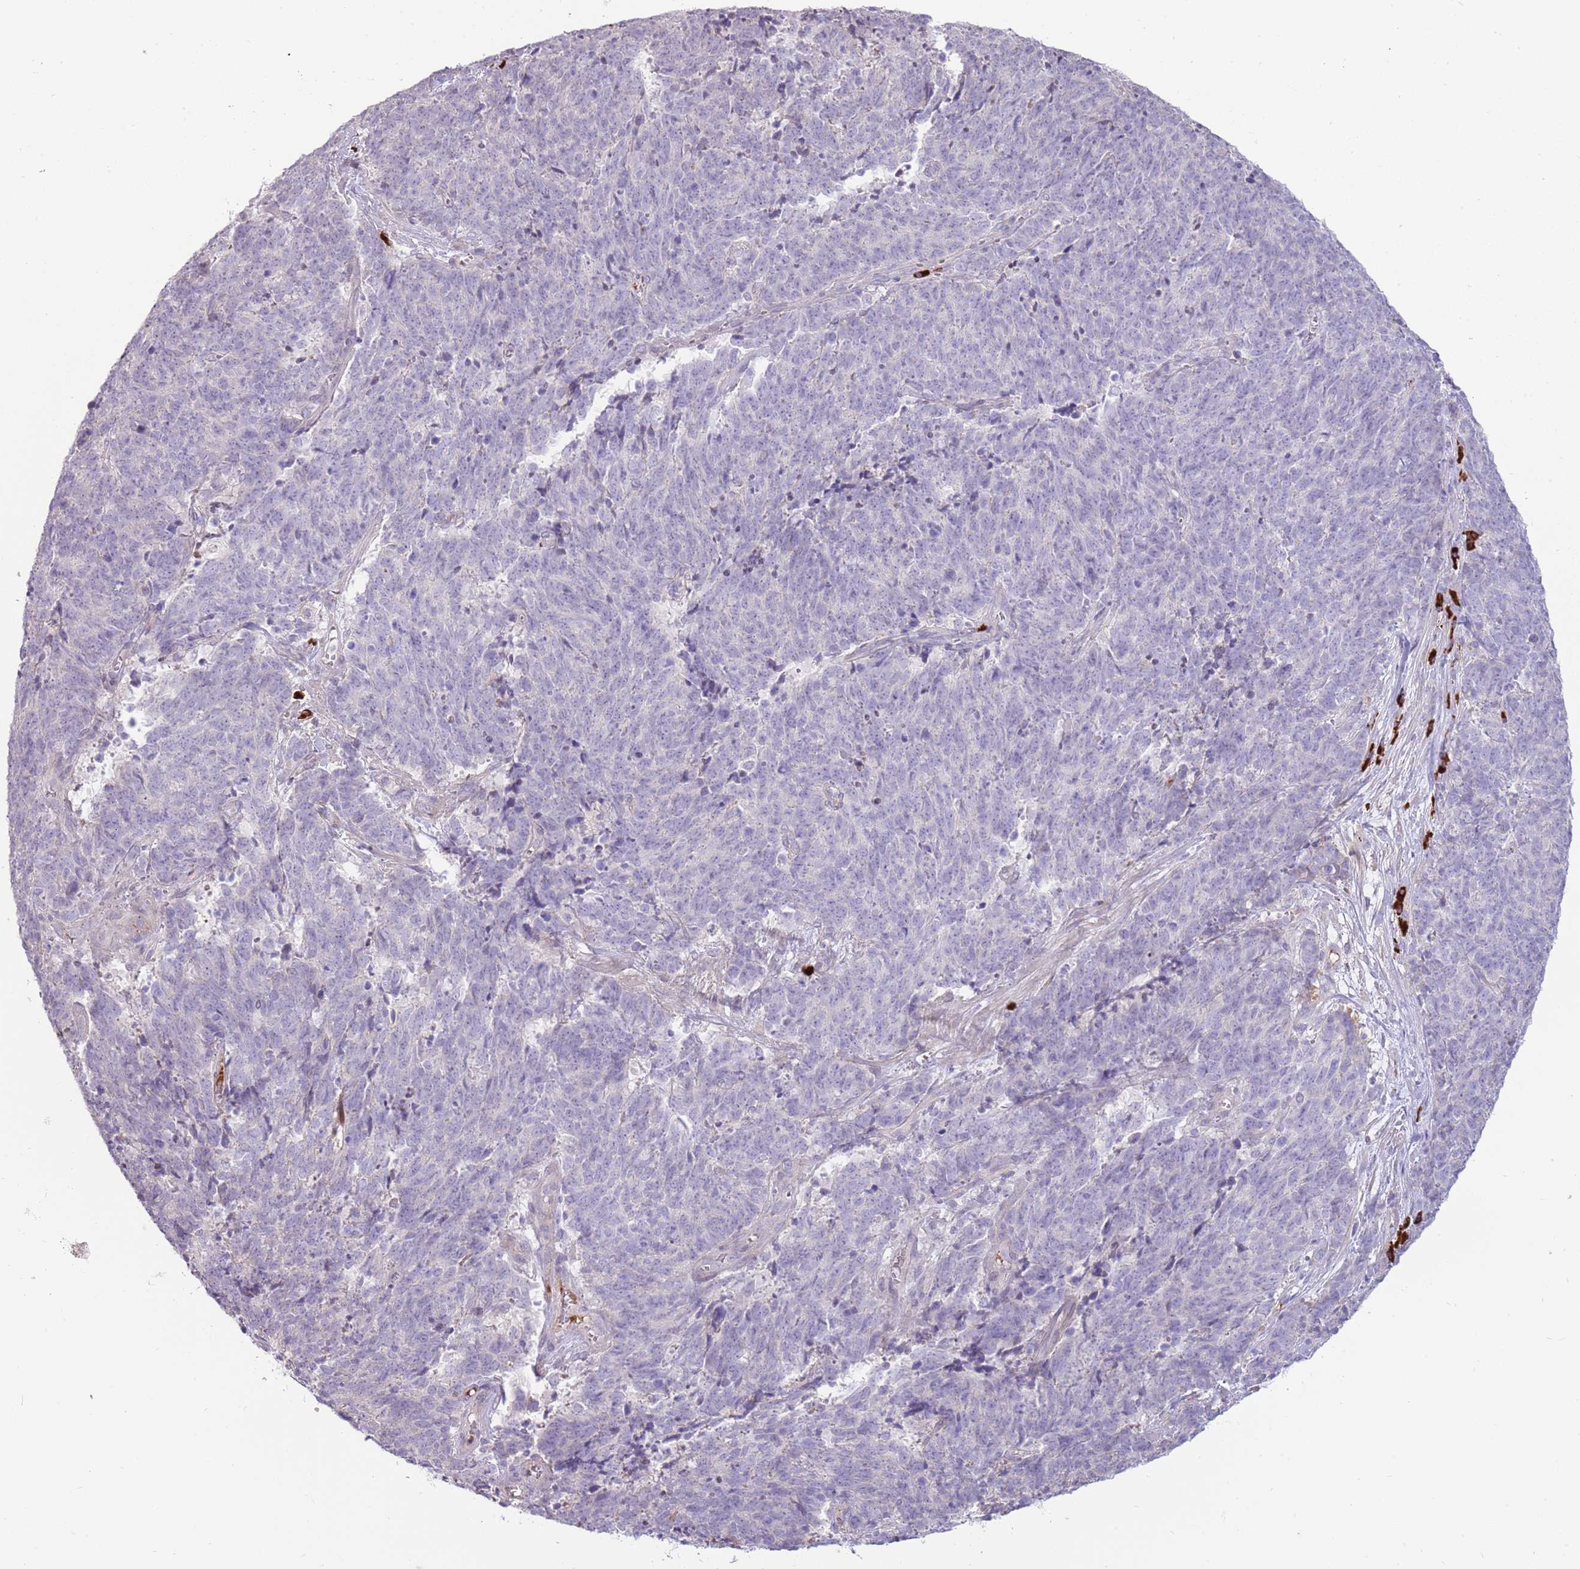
{"staining": {"intensity": "negative", "quantity": "none", "location": "none"}, "tissue": "cervical cancer", "cell_type": "Tumor cells", "image_type": "cancer", "snomed": [{"axis": "morphology", "description": "Squamous cell carcinoma, NOS"}, {"axis": "topography", "description": "Cervix"}], "caption": "Immunohistochemistry (IHC) of human cervical cancer (squamous cell carcinoma) shows no staining in tumor cells. (DAB (3,3'-diaminobenzidine) IHC visualized using brightfield microscopy, high magnification).", "gene": "MCUB", "patient": {"sex": "female", "age": 29}}